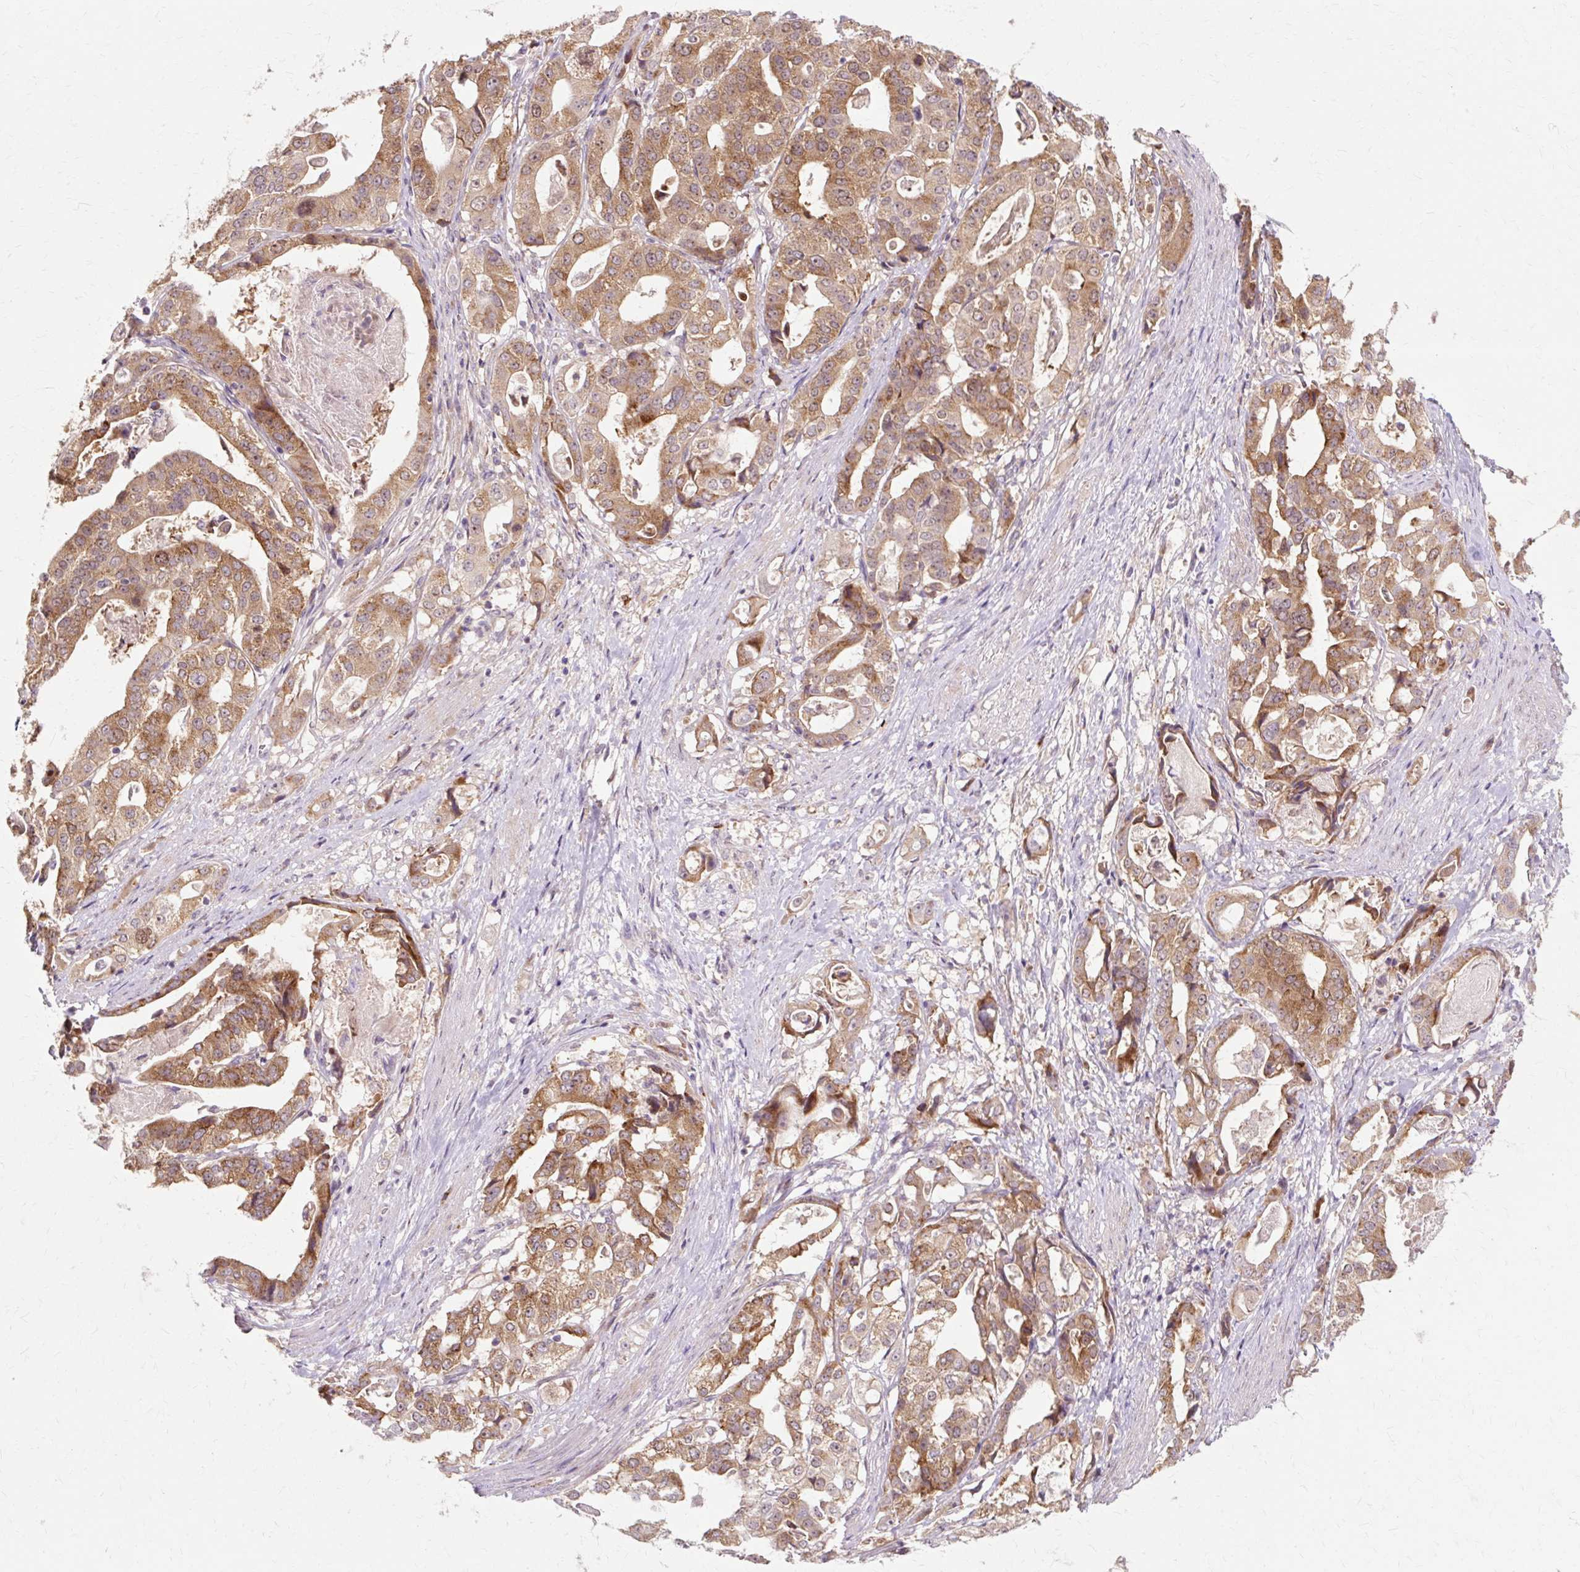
{"staining": {"intensity": "moderate", "quantity": ">75%", "location": "cytoplasmic/membranous"}, "tissue": "stomach cancer", "cell_type": "Tumor cells", "image_type": "cancer", "snomed": [{"axis": "morphology", "description": "Adenocarcinoma, NOS"}, {"axis": "topography", "description": "Stomach"}], "caption": "Immunohistochemical staining of adenocarcinoma (stomach) shows medium levels of moderate cytoplasmic/membranous protein positivity in approximately >75% of tumor cells. (Brightfield microscopy of DAB IHC at high magnification).", "gene": "GEMIN2", "patient": {"sex": "male", "age": 48}}